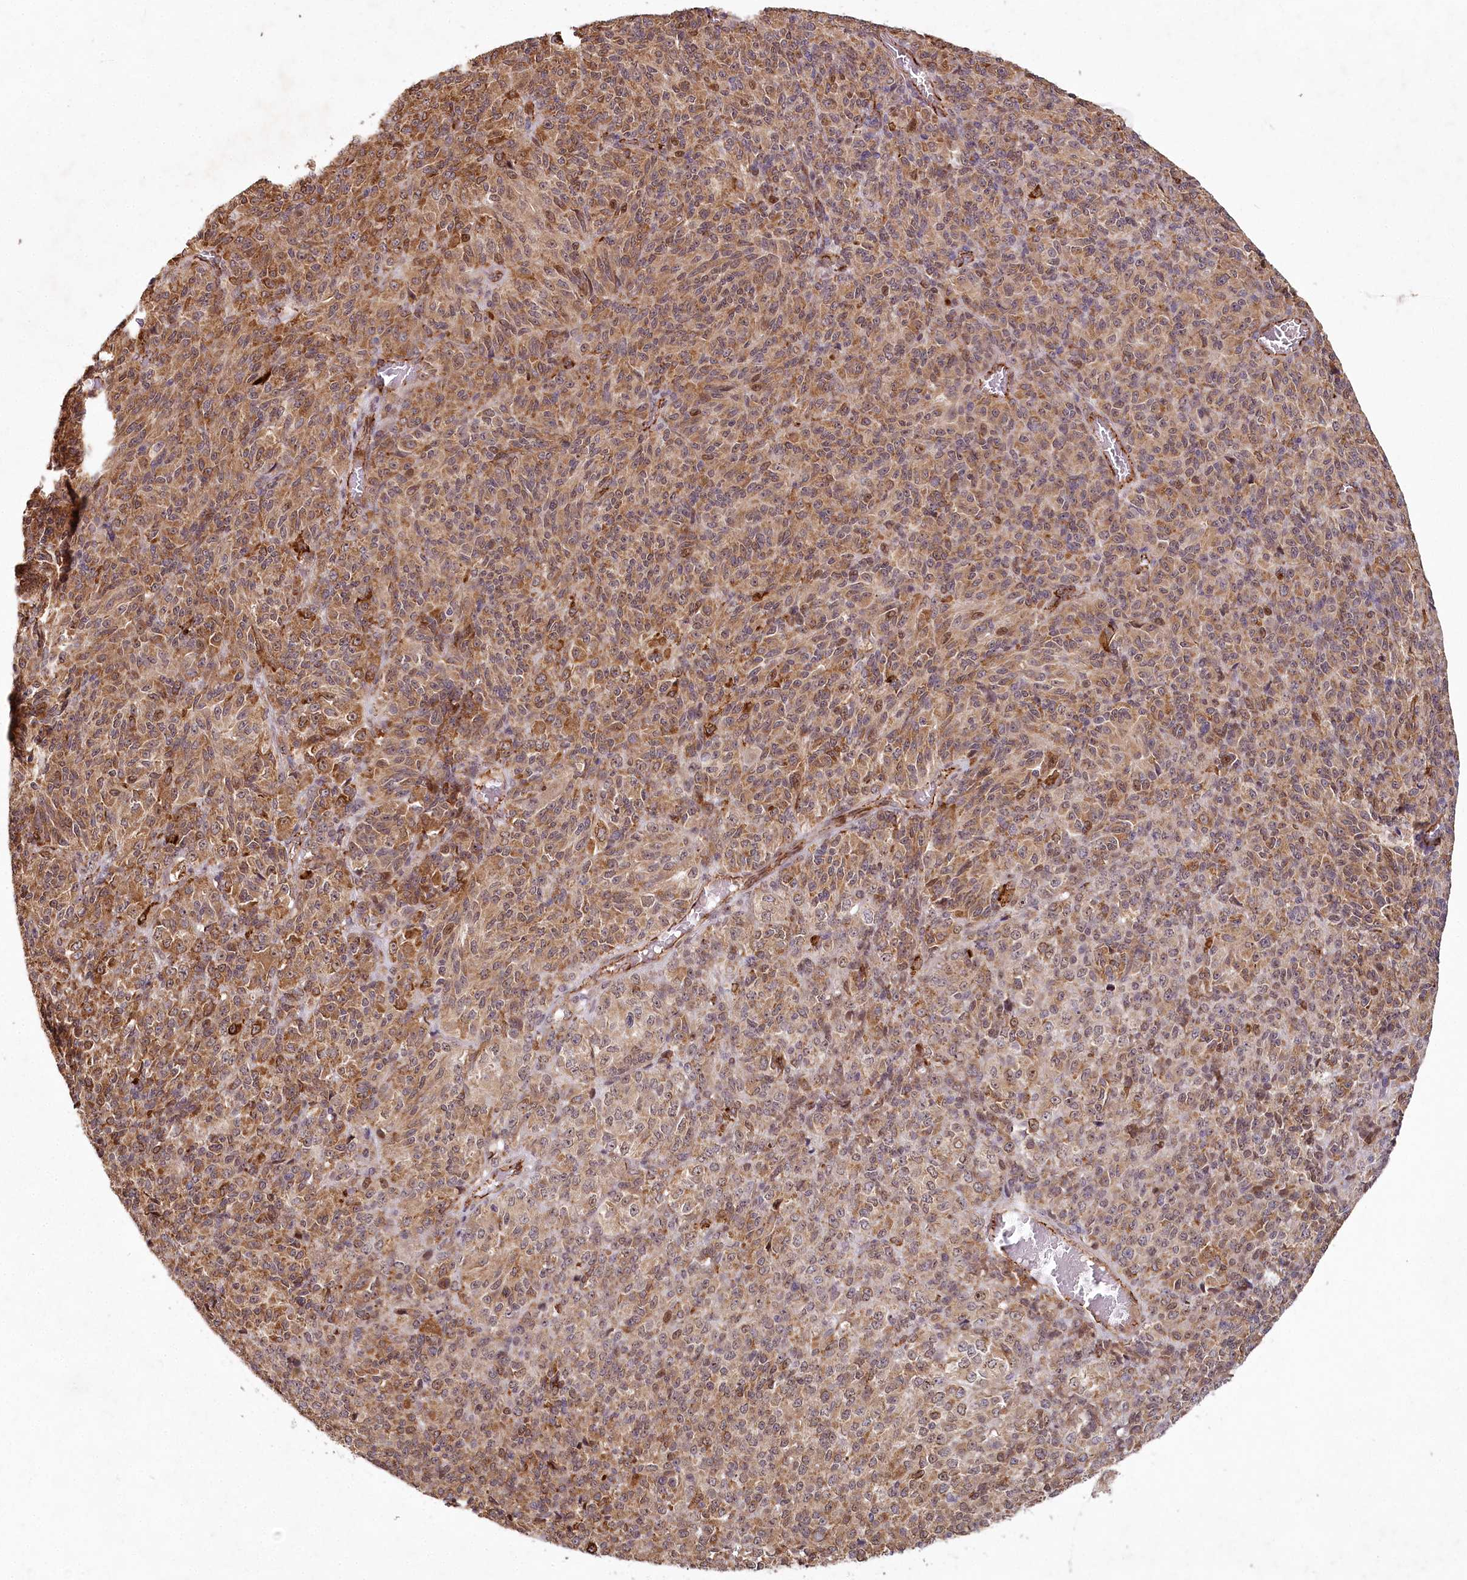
{"staining": {"intensity": "moderate", "quantity": ">75%", "location": "cytoplasmic/membranous,nuclear"}, "tissue": "melanoma", "cell_type": "Tumor cells", "image_type": "cancer", "snomed": [{"axis": "morphology", "description": "Malignant melanoma, Metastatic site"}, {"axis": "topography", "description": "Brain"}], "caption": "IHC of malignant melanoma (metastatic site) demonstrates medium levels of moderate cytoplasmic/membranous and nuclear positivity in approximately >75% of tumor cells. (DAB (3,3'-diaminobenzidine) IHC, brown staining for protein, blue staining for nuclei).", "gene": "ALKBH8", "patient": {"sex": "female", "age": 56}}